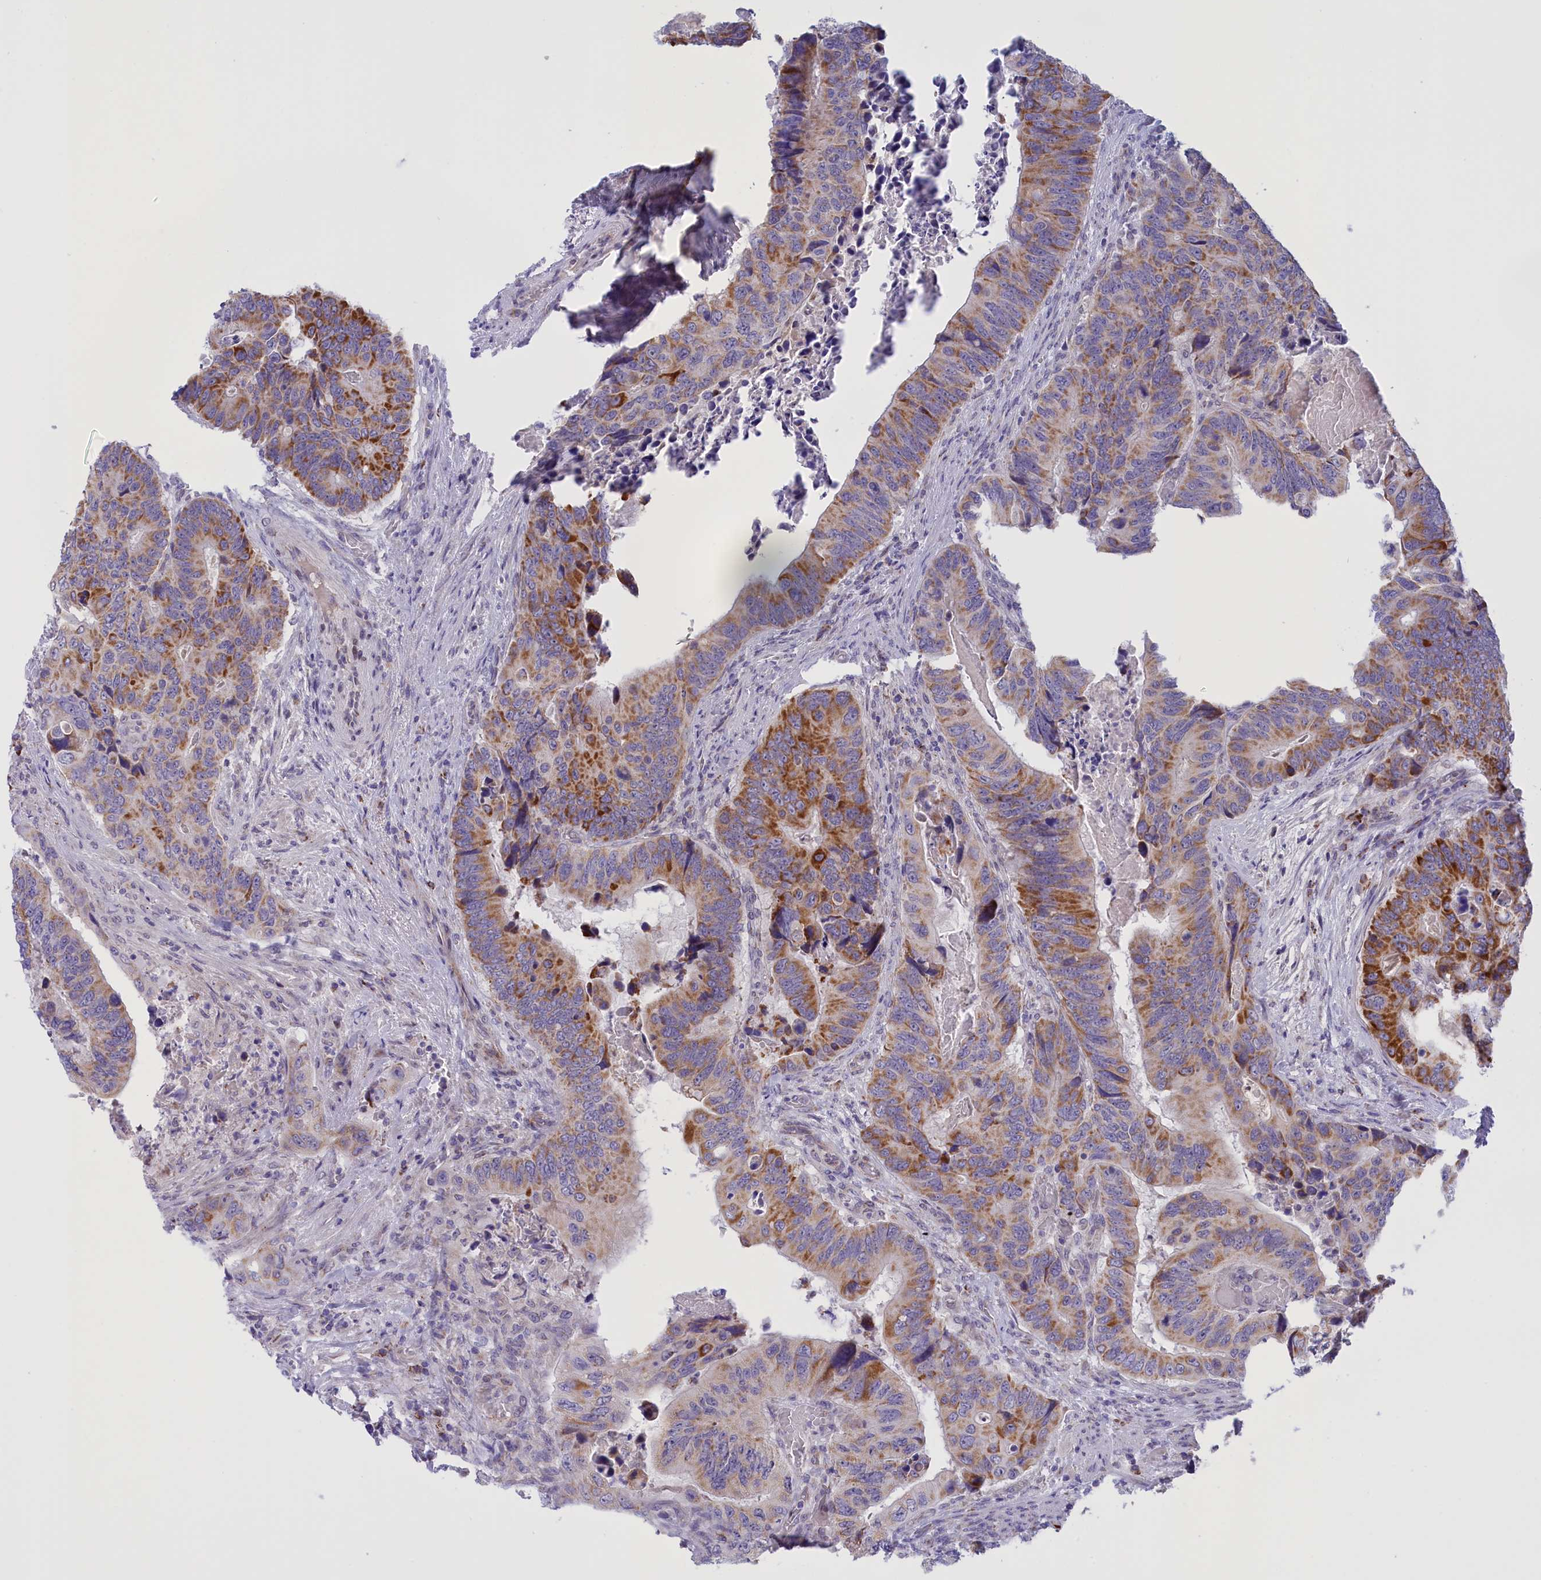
{"staining": {"intensity": "moderate", "quantity": "25%-75%", "location": "cytoplasmic/membranous"}, "tissue": "colorectal cancer", "cell_type": "Tumor cells", "image_type": "cancer", "snomed": [{"axis": "morphology", "description": "Adenocarcinoma, NOS"}, {"axis": "topography", "description": "Colon"}], "caption": "The photomicrograph shows immunohistochemical staining of colorectal cancer. There is moderate cytoplasmic/membranous staining is identified in about 25%-75% of tumor cells.", "gene": "FAM149B1", "patient": {"sex": "male", "age": 84}}